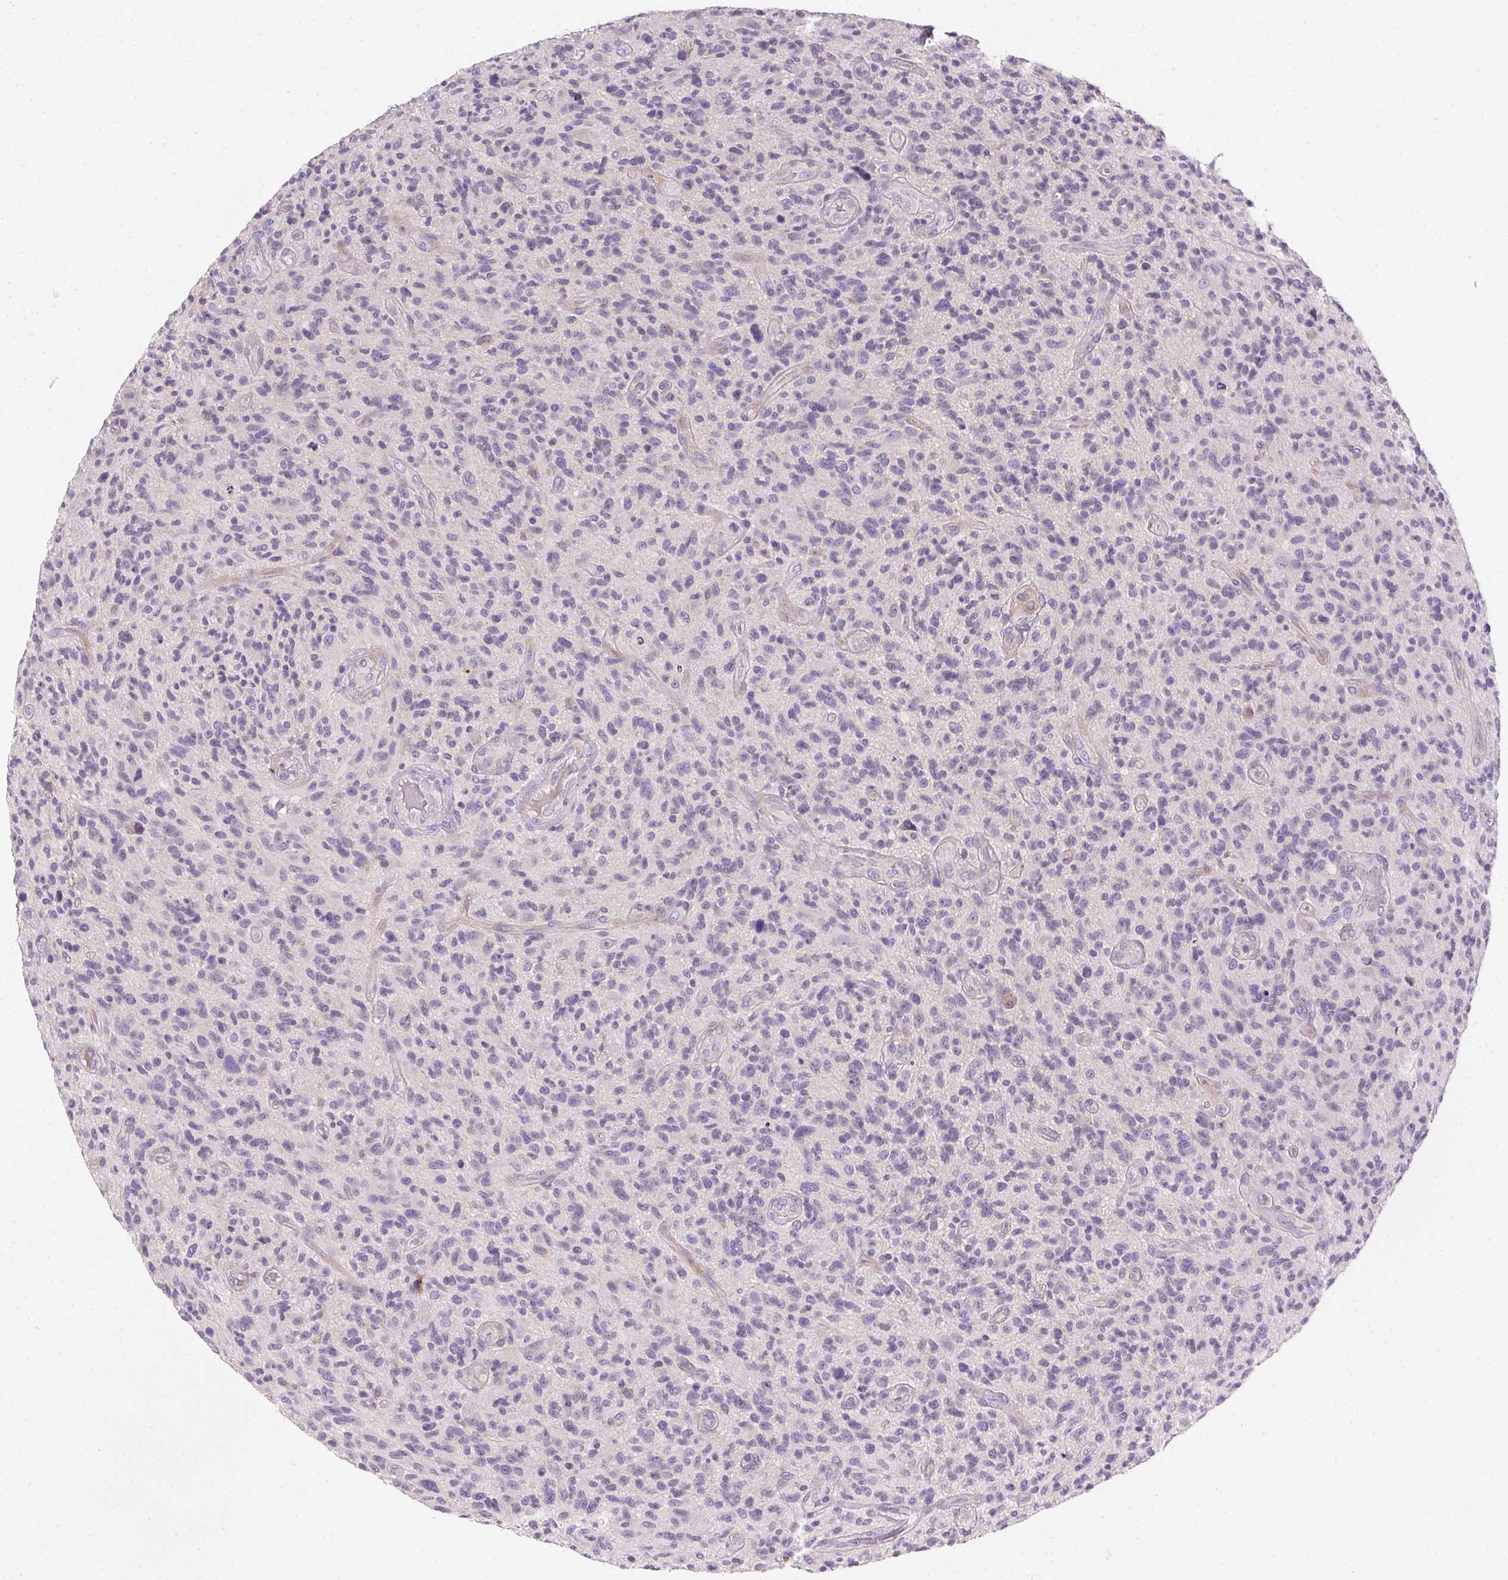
{"staining": {"intensity": "negative", "quantity": "none", "location": "none"}, "tissue": "glioma", "cell_type": "Tumor cells", "image_type": "cancer", "snomed": [{"axis": "morphology", "description": "Glioma, malignant, High grade"}, {"axis": "topography", "description": "Brain"}], "caption": "DAB (3,3'-diaminobenzidine) immunohistochemical staining of glioma reveals no significant positivity in tumor cells.", "gene": "TRIP13", "patient": {"sex": "male", "age": 47}}